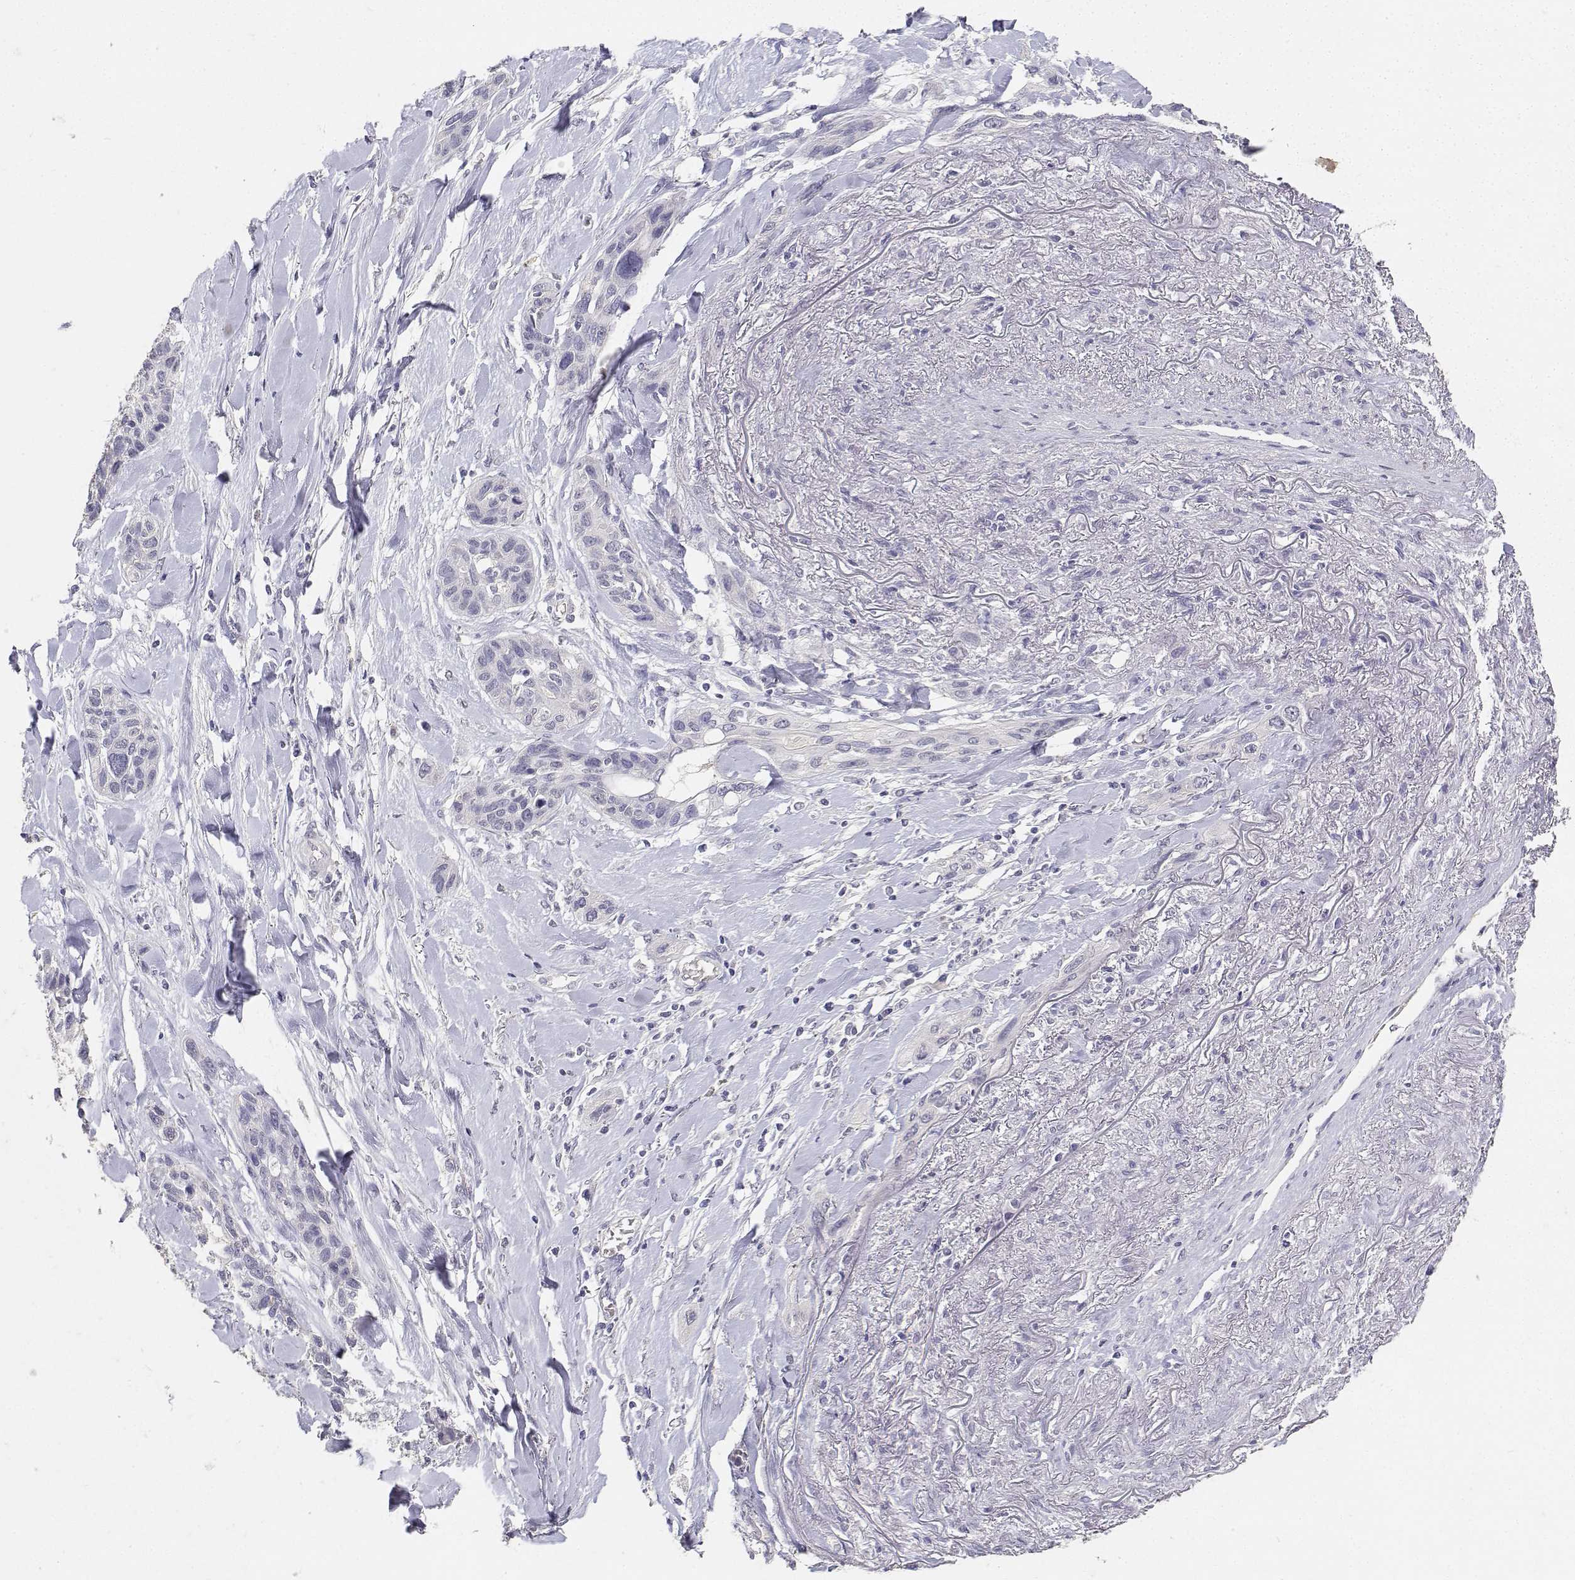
{"staining": {"intensity": "negative", "quantity": "none", "location": "none"}, "tissue": "lung cancer", "cell_type": "Tumor cells", "image_type": "cancer", "snomed": [{"axis": "morphology", "description": "Squamous cell carcinoma, NOS"}, {"axis": "topography", "description": "Lung"}], "caption": "A high-resolution histopathology image shows immunohistochemistry staining of lung cancer (squamous cell carcinoma), which reveals no significant staining in tumor cells.", "gene": "PAEP", "patient": {"sex": "female", "age": 70}}